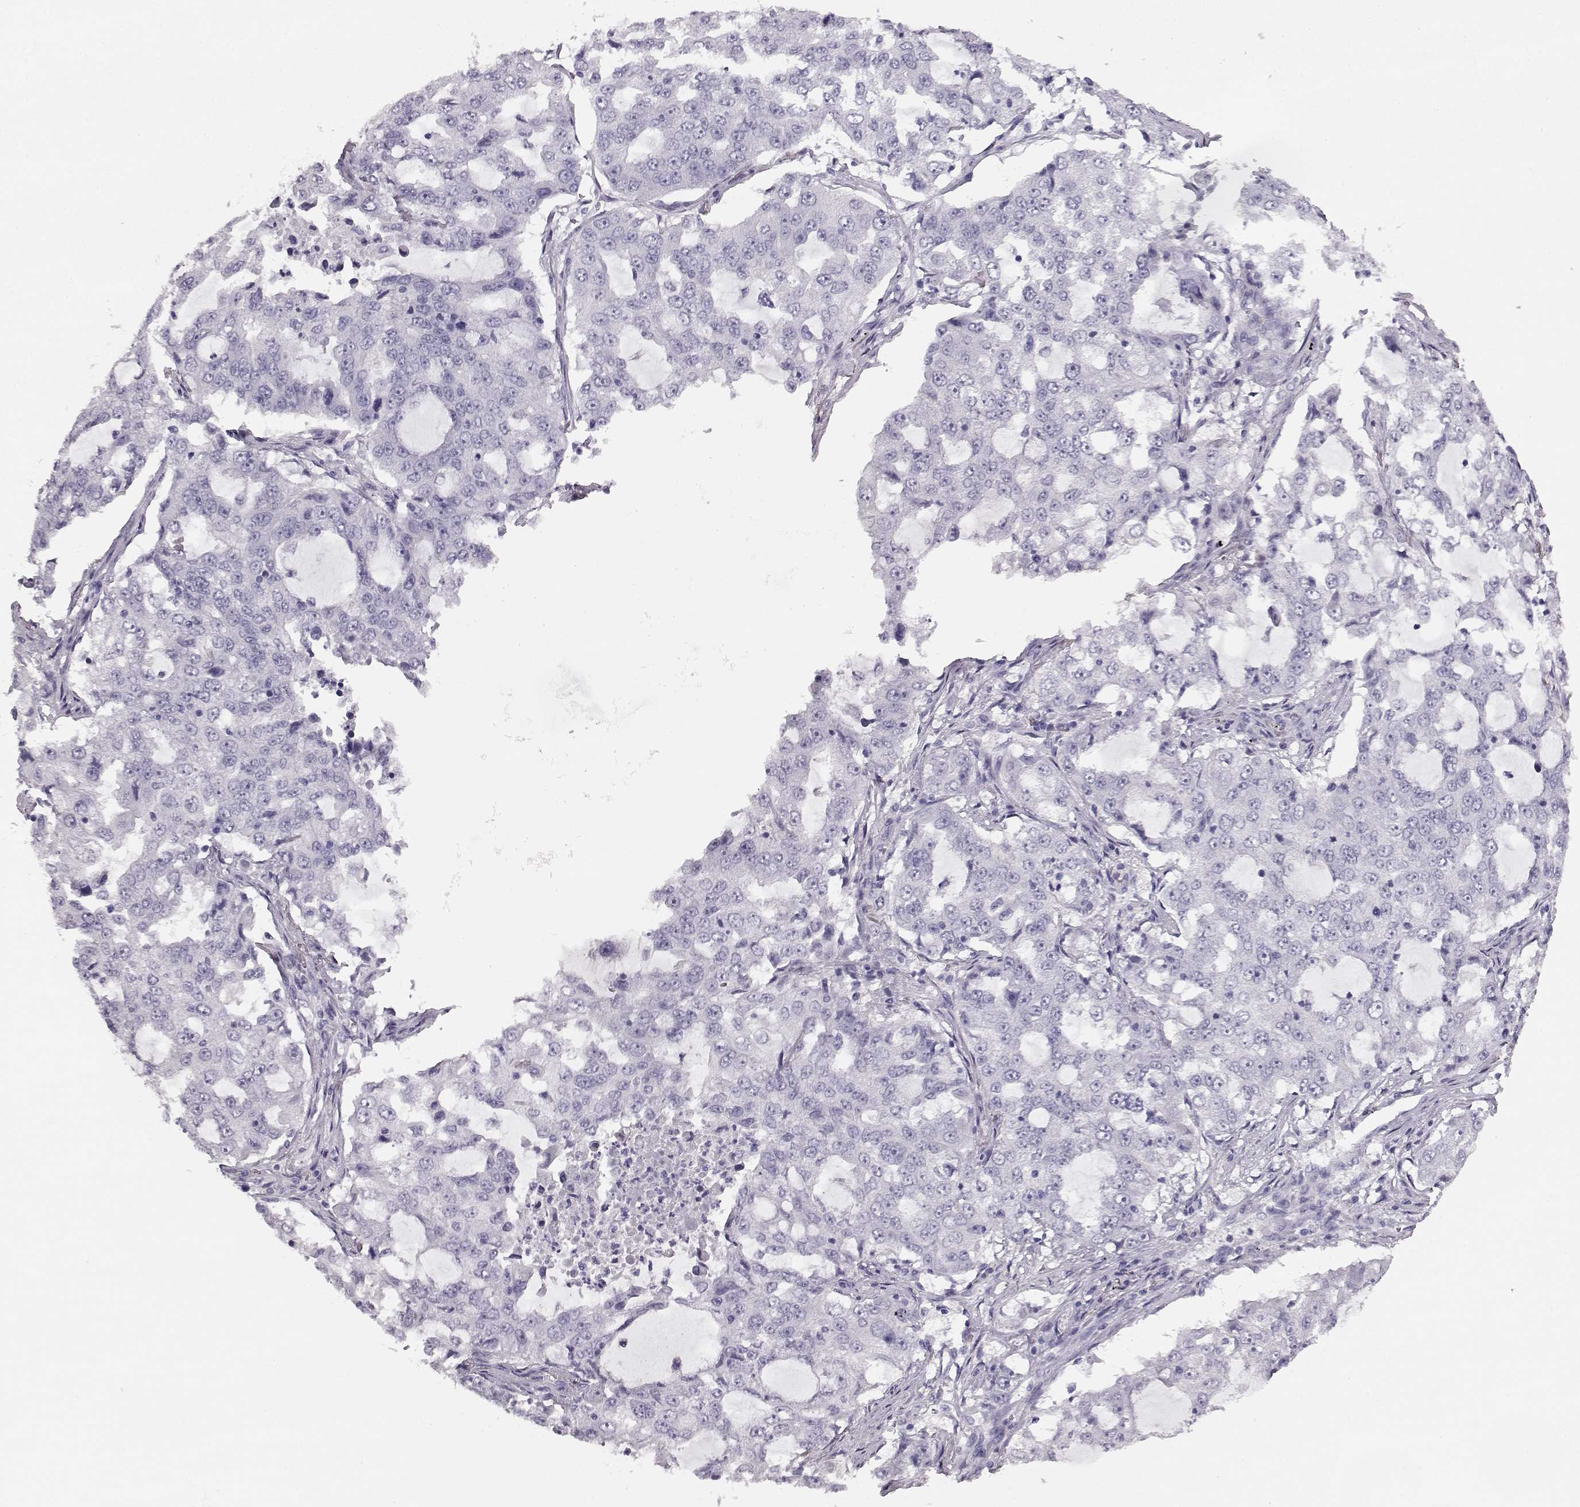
{"staining": {"intensity": "negative", "quantity": "none", "location": "none"}, "tissue": "lung cancer", "cell_type": "Tumor cells", "image_type": "cancer", "snomed": [{"axis": "morphology", "description": "Adenocarcinoma, NOS"}, {"axis": "topography", "description": "Lung"}], "caption": "Tumor cells show no significant positivity in adenocarcinoma (lung).", "gene": "BFSP2", "patient": {"sex": "female", "age": 61}}